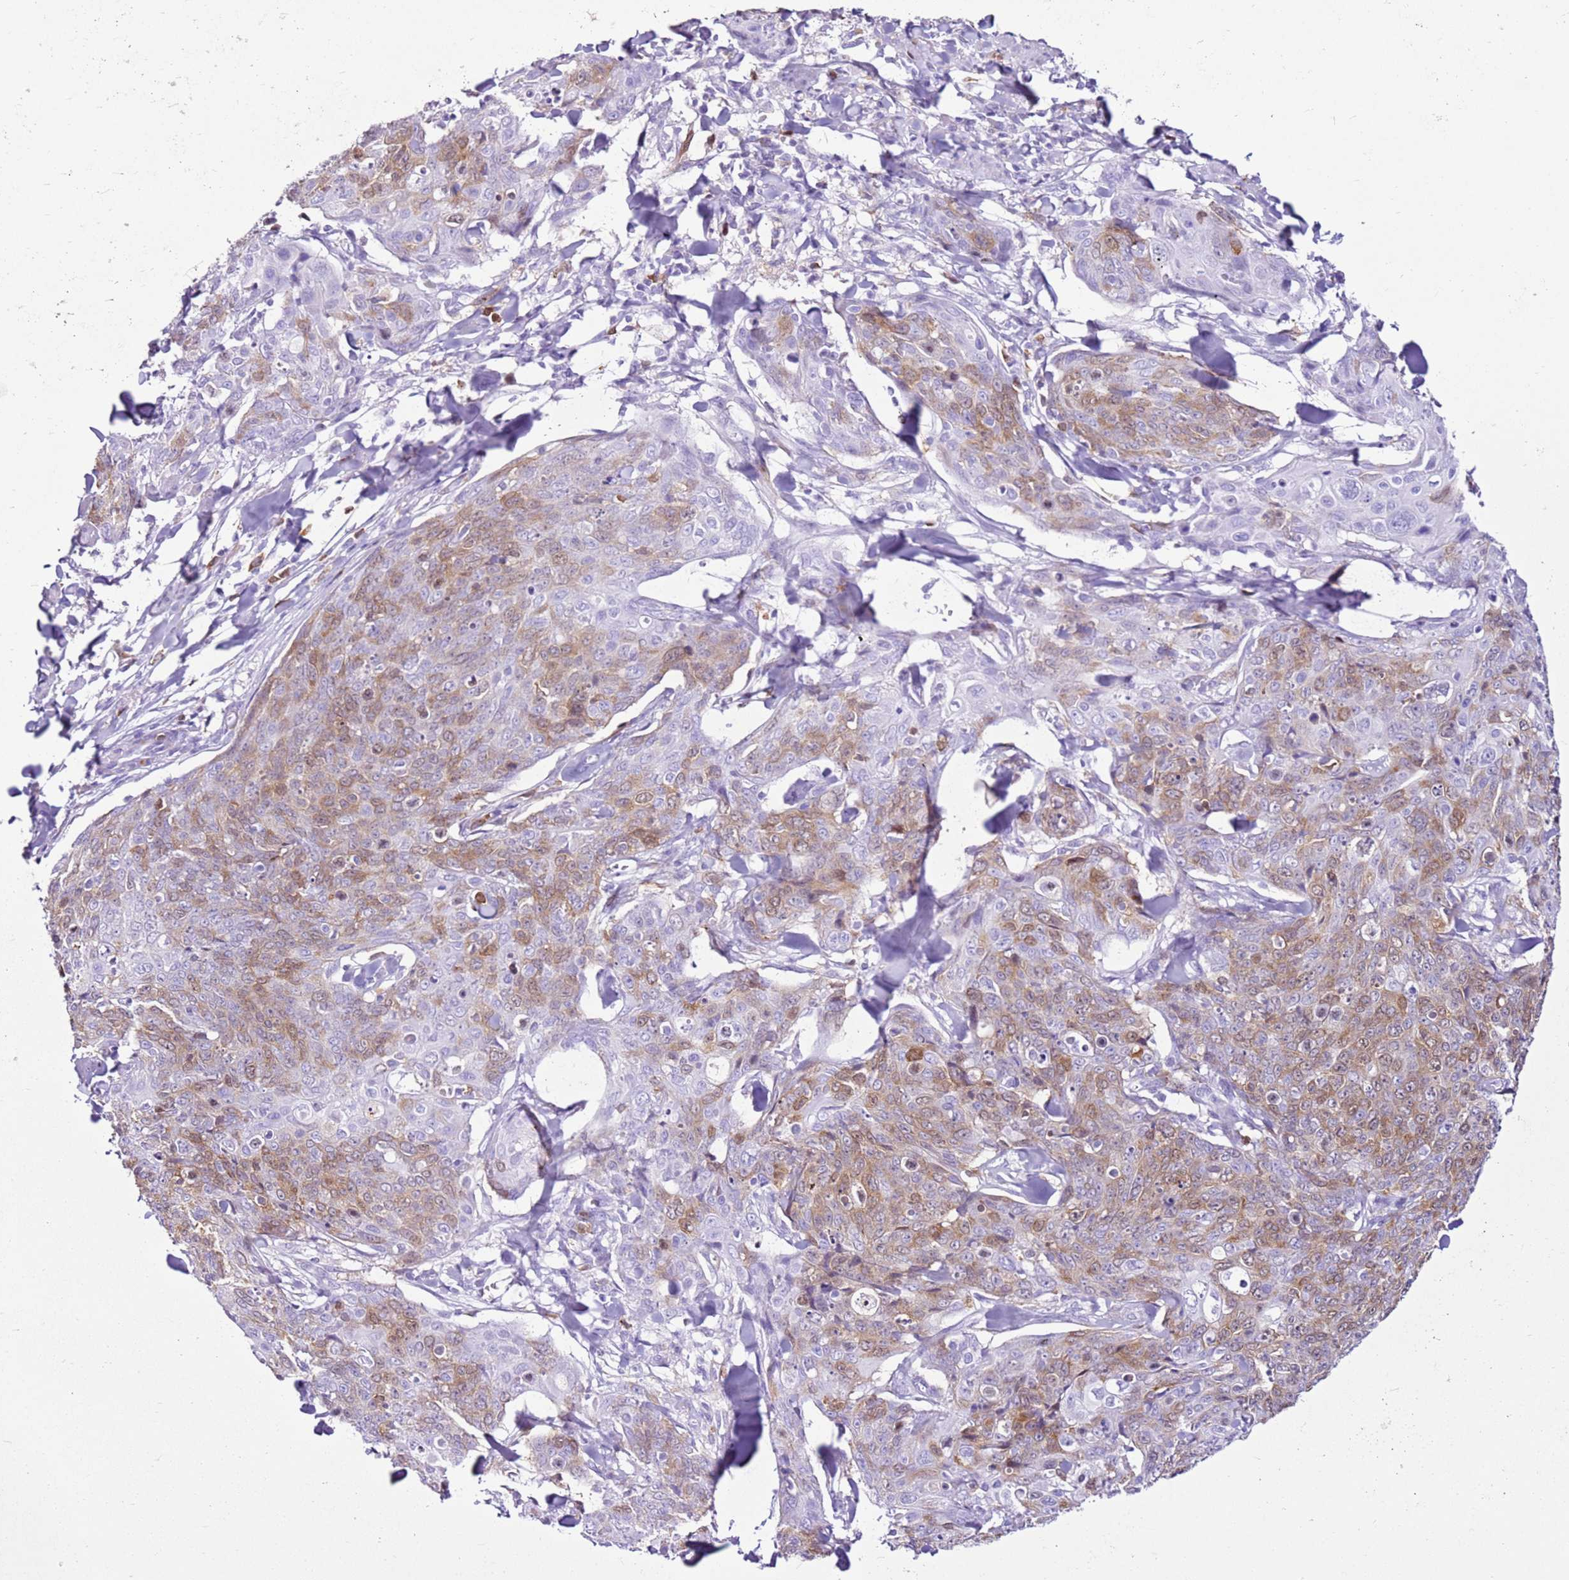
{"staining": {"intensity": "moderate", "quantity": "25%-75%", "location": "cytoplasmic/membranous,nuclear"}, "tissue": "skin cancer", "cell_type": "Tumor cells", "image_type": "cancer", "snomed": [{"axis": "morphology", "description": "Squamous cell carcinoma, NOS"}, {"axis": "topography", "description": "Skin"}, {"axis": "topography", "description": "Vulva"}], "caption": "The histopathology image shows staining of skin squamous cell carcinoma, revealing moderate cytoplasmic/membranous and nuclear protein positivity (brown color) within tumor cells.", "gene": "SPC25", "patient": {"sex": "female", "age": 85}}